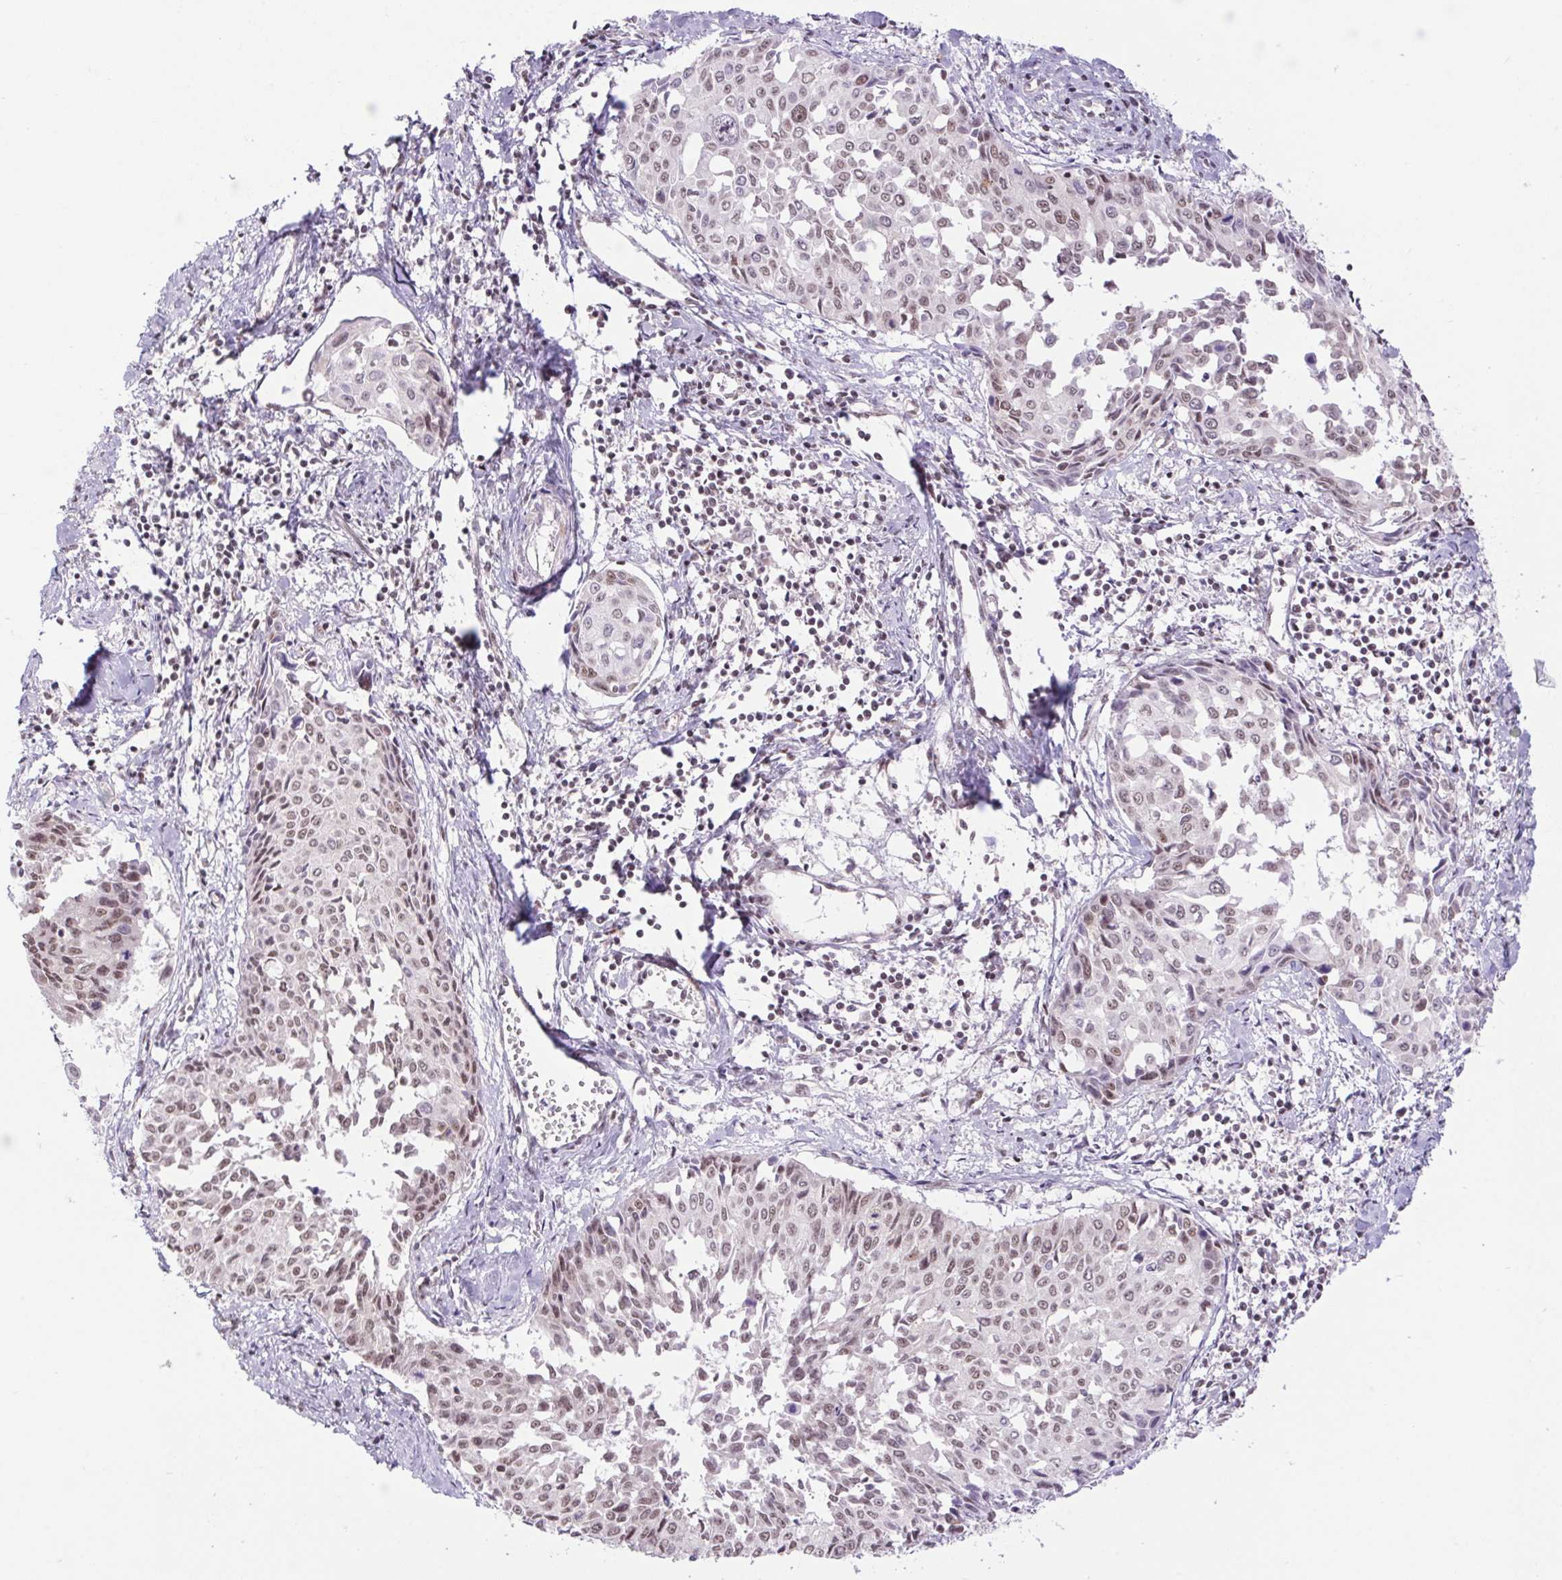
{"staining": {"intensity": "moderate", "quantity": ">75%", "location": "nuclear"}, "tissue": "cervical cancer", "cell_type": "Tumor cells", "image_type": "cancer", "snomed": [{"axis": "morphology", "description": "Squamous cell carcinoma, NOS"}, {"axis": "topography", "description": "Cervix"}], "caption": "This is a histology image of IHC staining of cervical cancer, which shows moderate positivity in the nuclear of tumor cells.", "gene": "DDX17", "patient": {"sex": "female", "age": 50}}